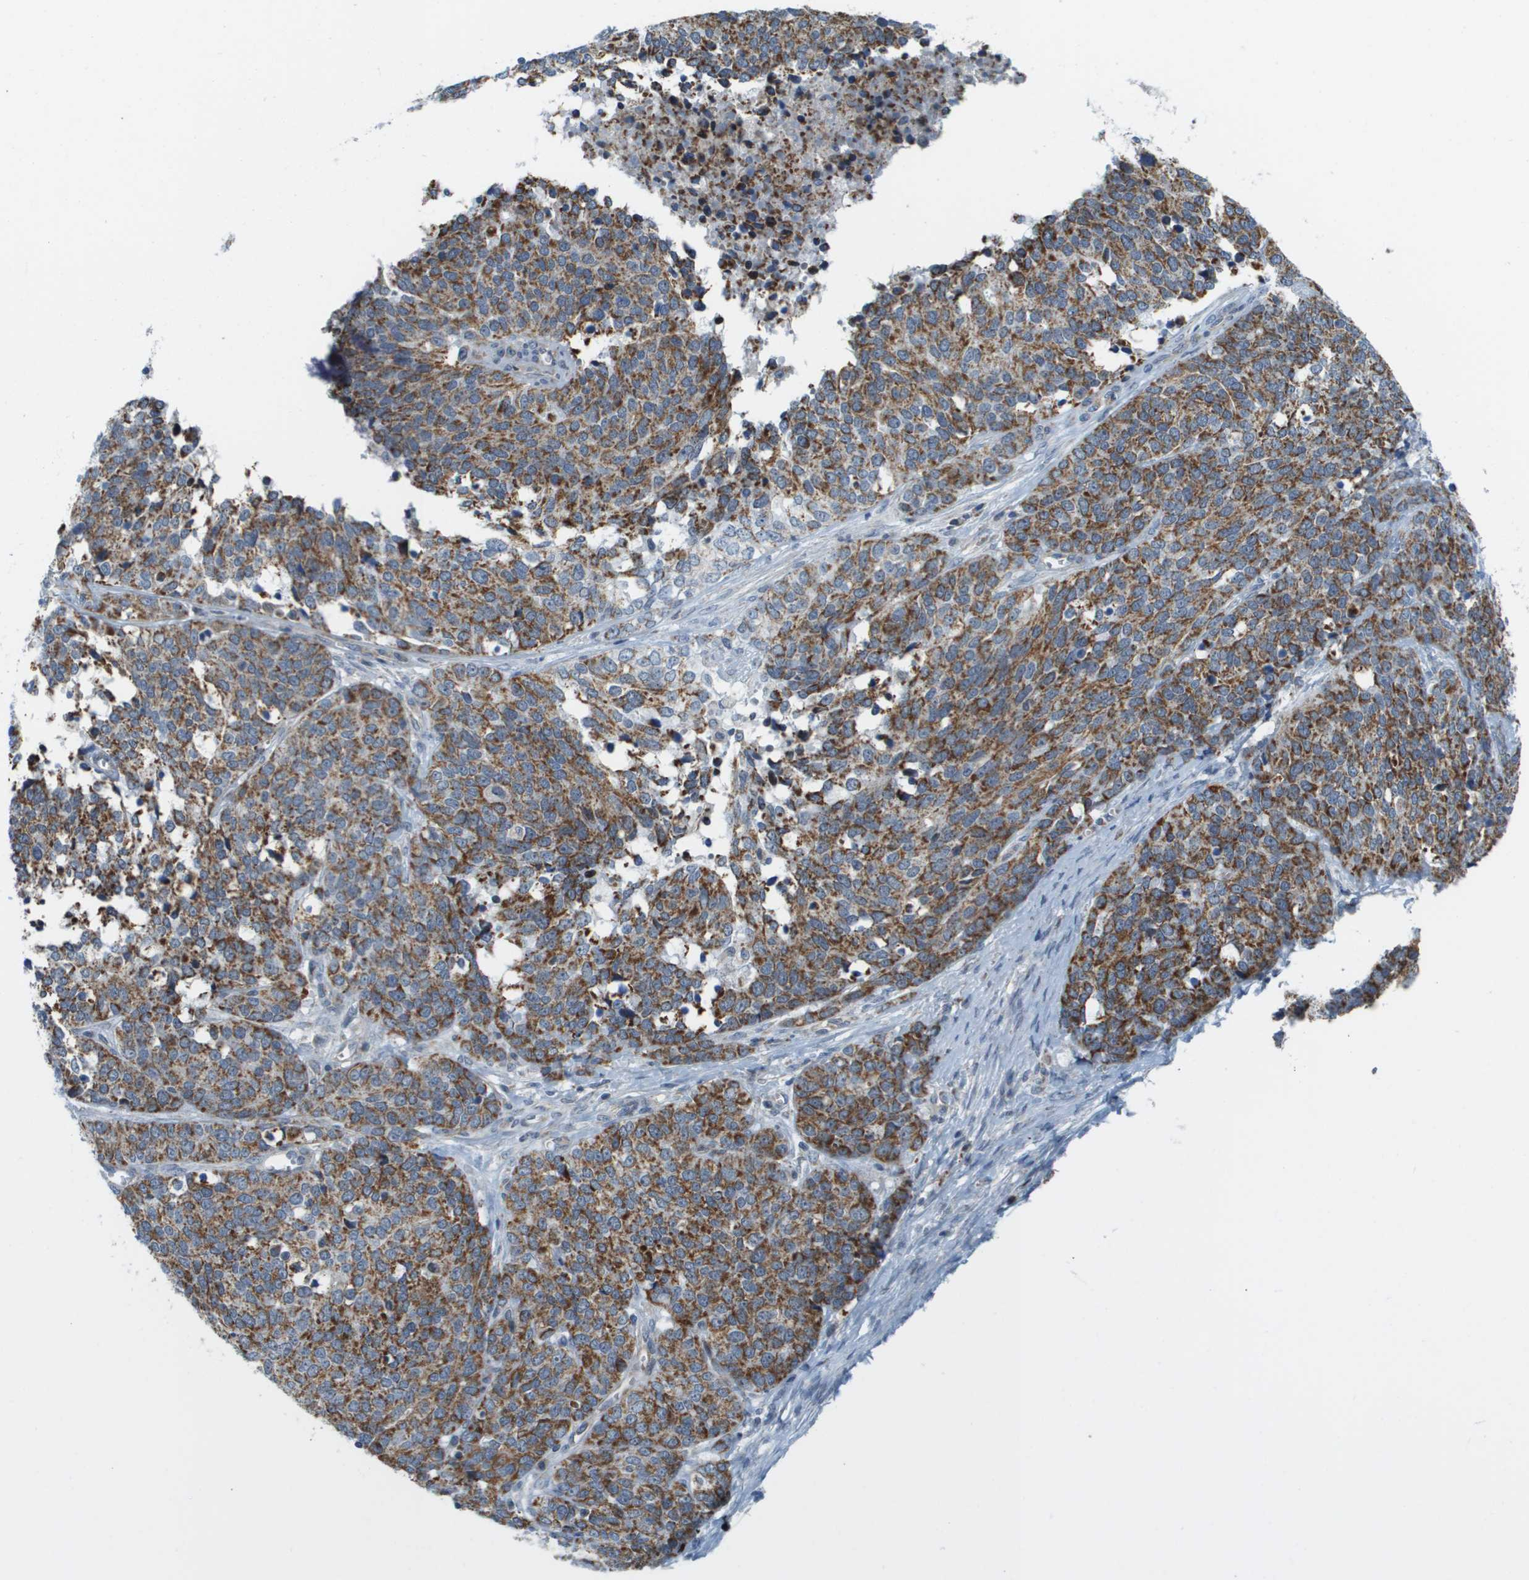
{"staining": {"intensity": "moderate", "quantity": ">75%", "location": "cytoplasmic/membranous"}, "tissue": "ovarian cancer", "cell_type": "Tumor cells", "image_type": "cancer", "snomed": [{"axis": "morphology", "description": "Cystadenocarcinoma, serous, NOS"}, {"axis": "topography", "description": "Ovary"}], "caption": "Immunohistochemistry (IHC) image of human ovarian serous cystadenocarcinoma stained for a protein (brown), which exhibits medium levels of moderate cytoplasmic/membranous staining in approximately >75% of tumor cells.", "gene": "KRT23", "patient": {"sex": "female", "age": 44}}